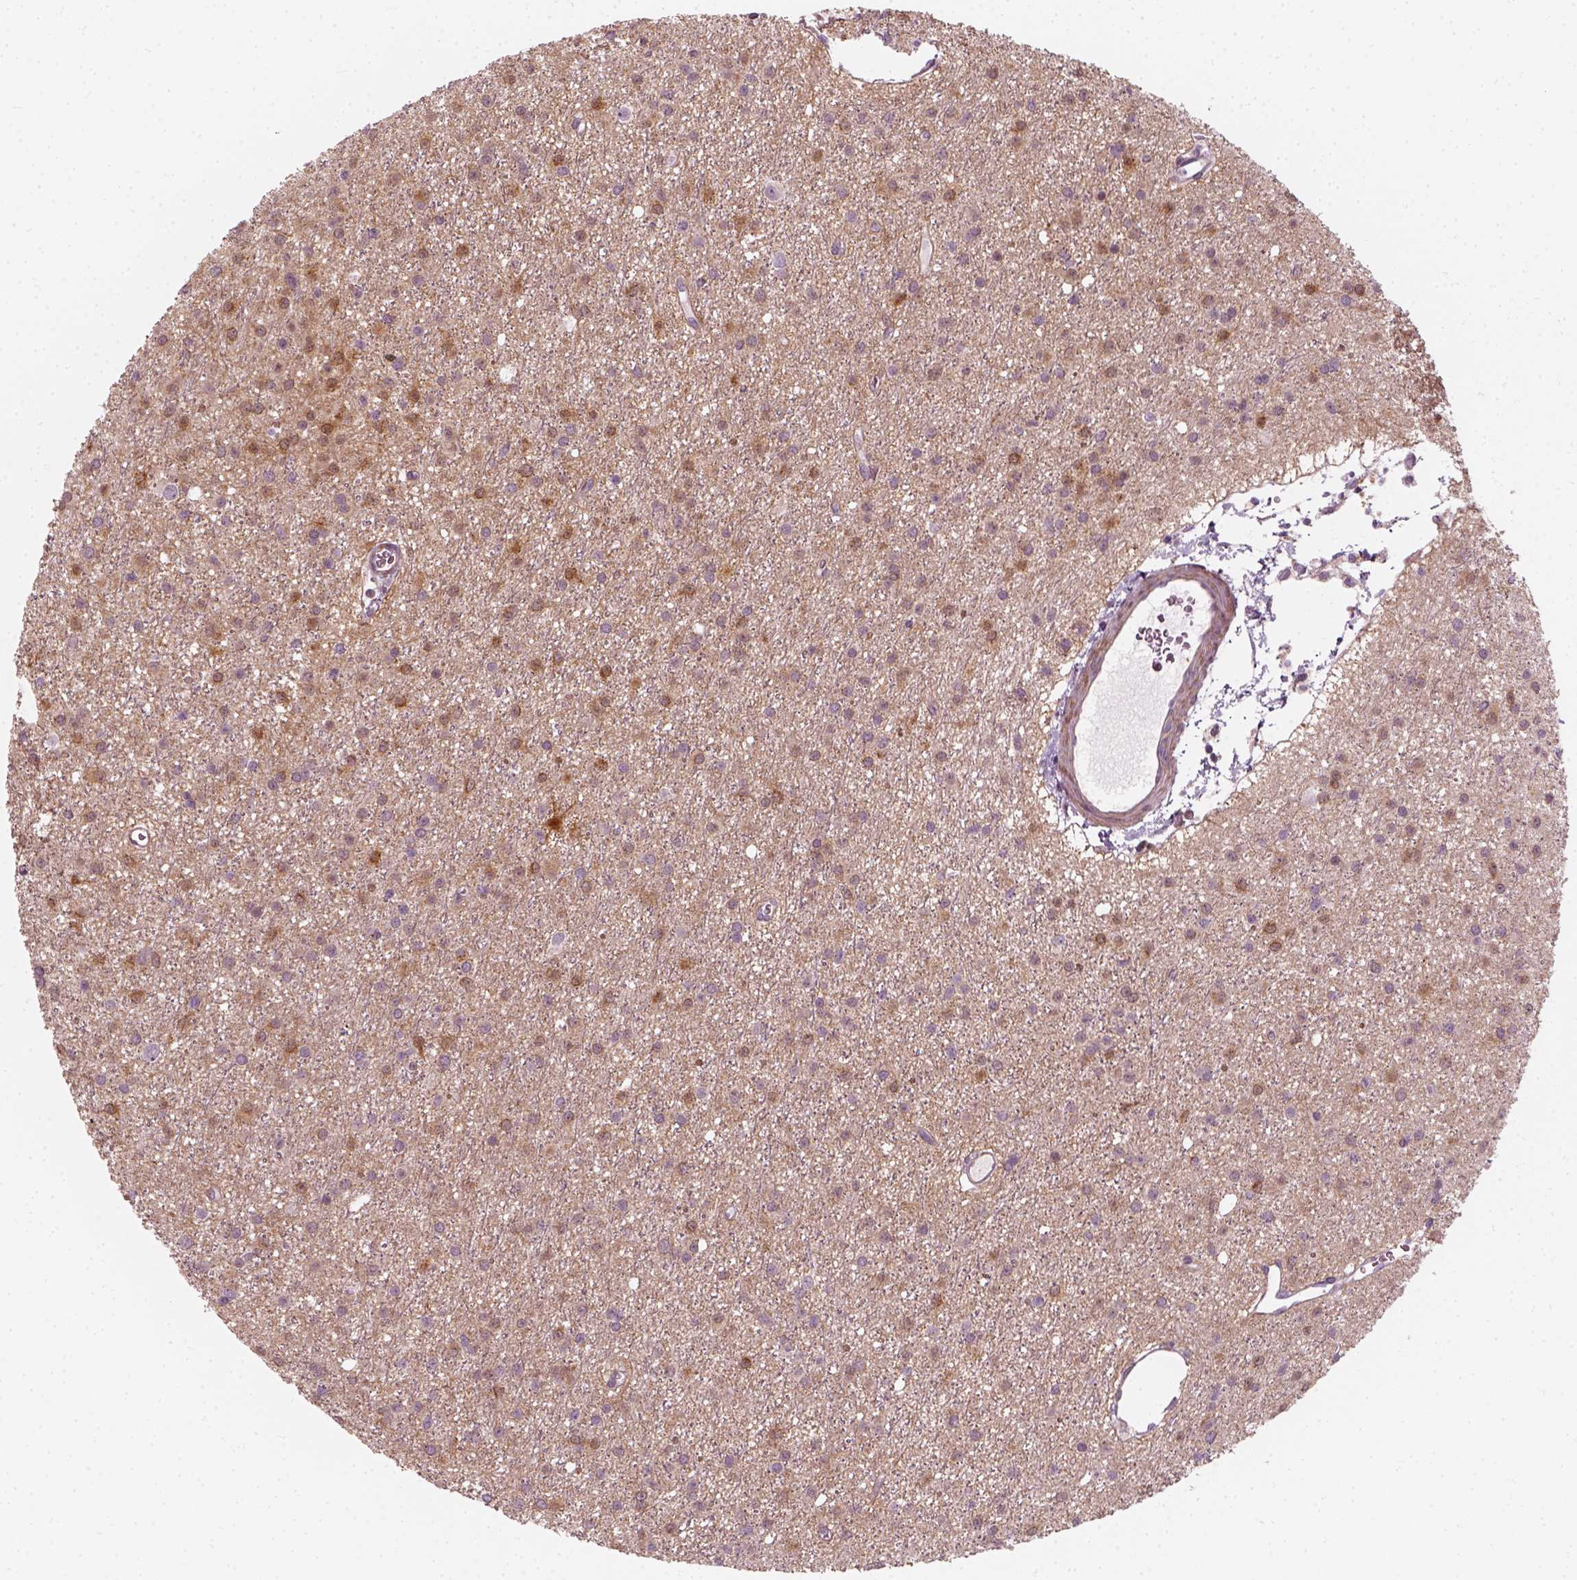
{"staining": {"intensity": "negative", "quantity": "none", "location": "none"}, "tissue": "glioma", "cell_type": "Tumor cells", "image_type": "cancer", "snomed": [{"axis": "morphology", "description": "Glioma, malignant, Low grade"}, {"axis": "topography", "description": "Brain"}], "caption": "High power microscopy image of an IHC histopathology image of malignant low-grade glioma, revealing no significant positivity in tumor cells.", "gene": "DNASE1L1", "patient": {"sex": "male", "age": 27}}